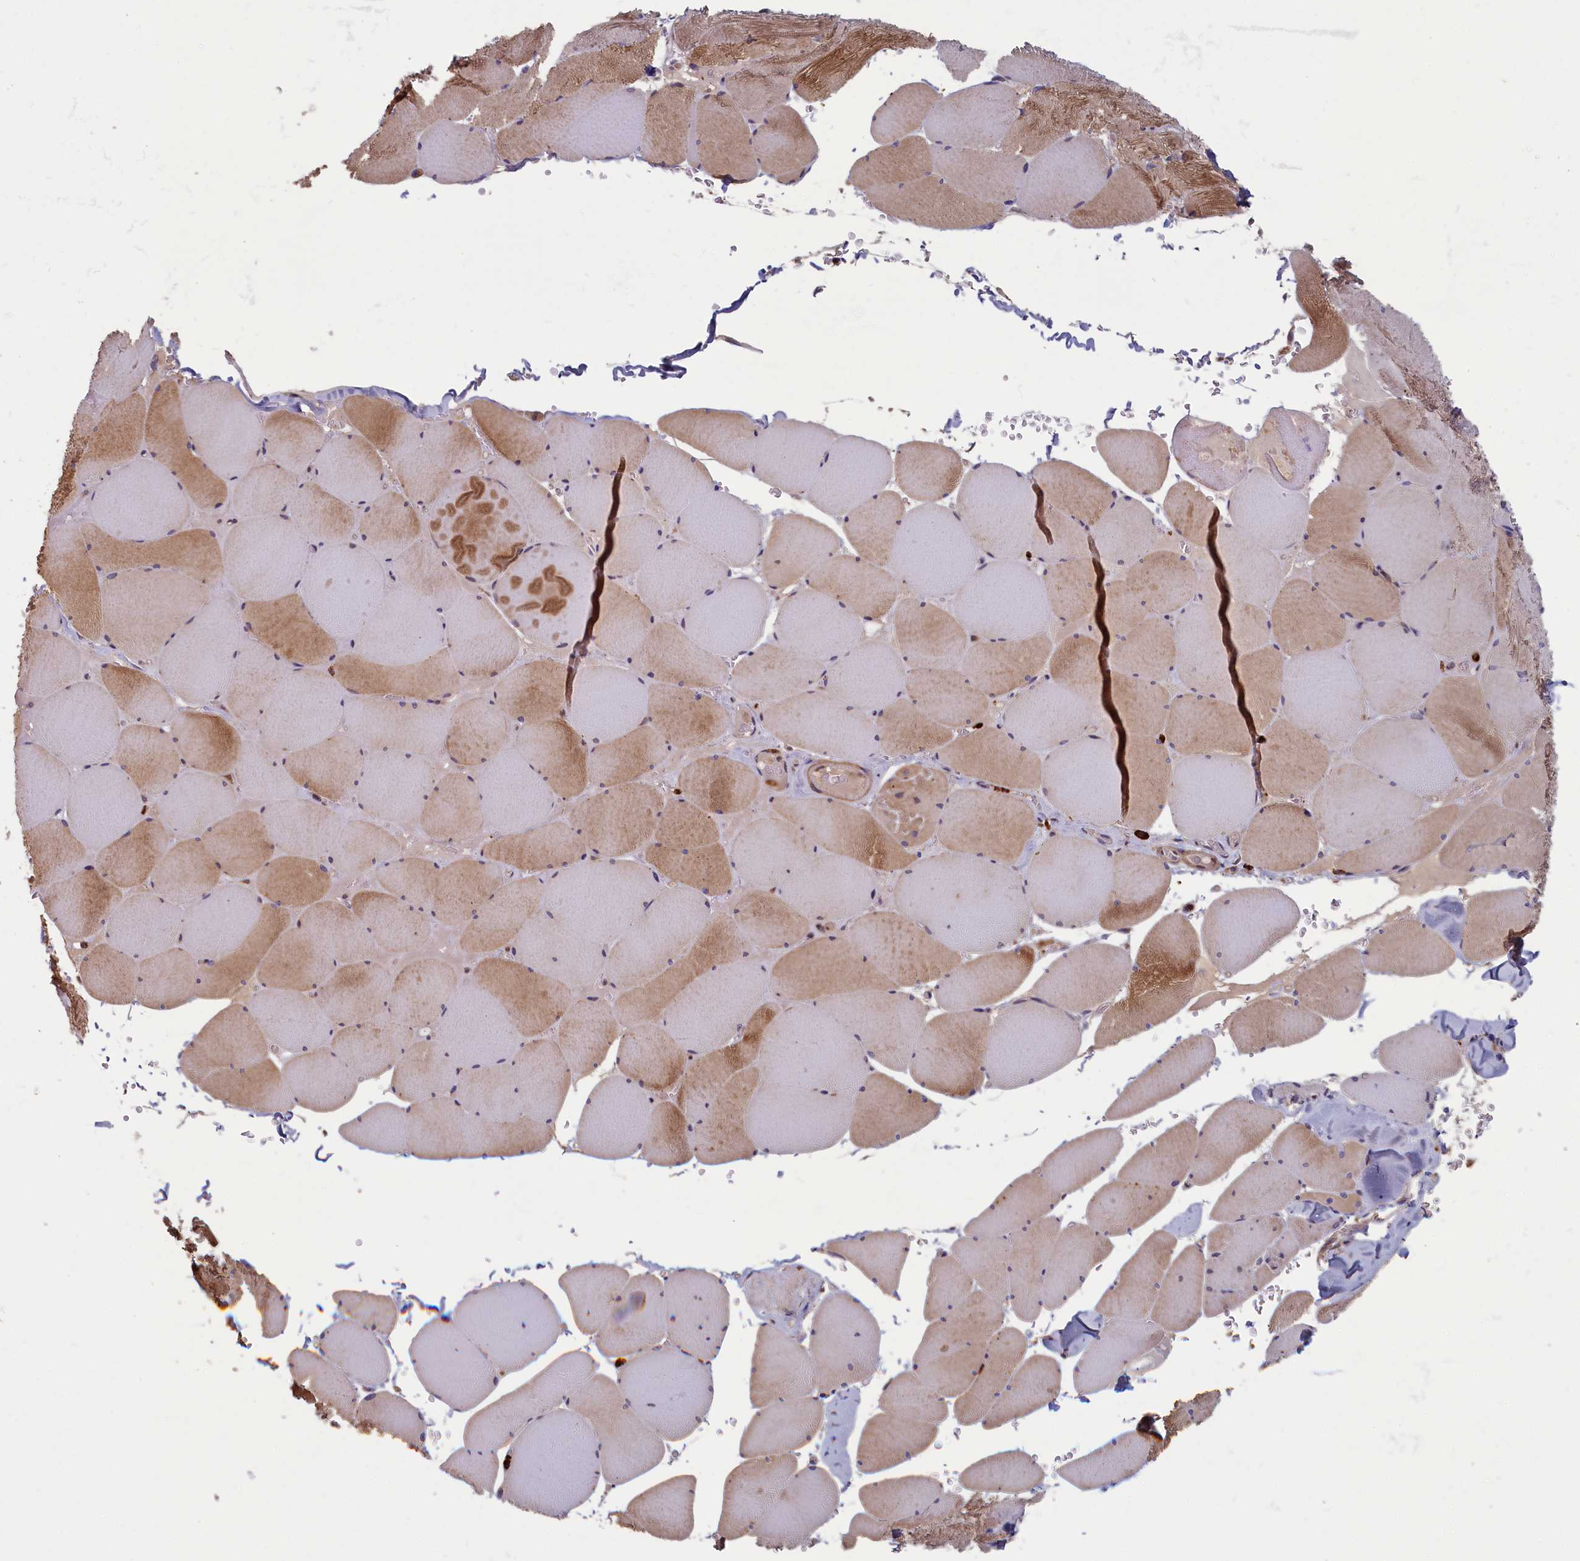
{"staining": {"intensity": "strong", "quantity": "25%-75%", "location": "cytoplasmic/membranous"}, "tissue": "skeletal muscle", "cell_type": "Myocytes", "image_type": "normal", "snomed": [{"axis": "morphology", "description": "Normal tissue, NOS"}, {"axis": "topography", "description": "Skeletal muscle"}, {"axis": "topography", "description": "Head-Neck"}], "caption": "This histopathology image demonstrates immunohistochemistry staining of unremarkable human skeletal muscle, with high strong cytoplasmic/membranous positivity in approximately 25%-75% of myocytes.", "gene": "TNK2", "patient": {"sex": "male", "age": 66}}